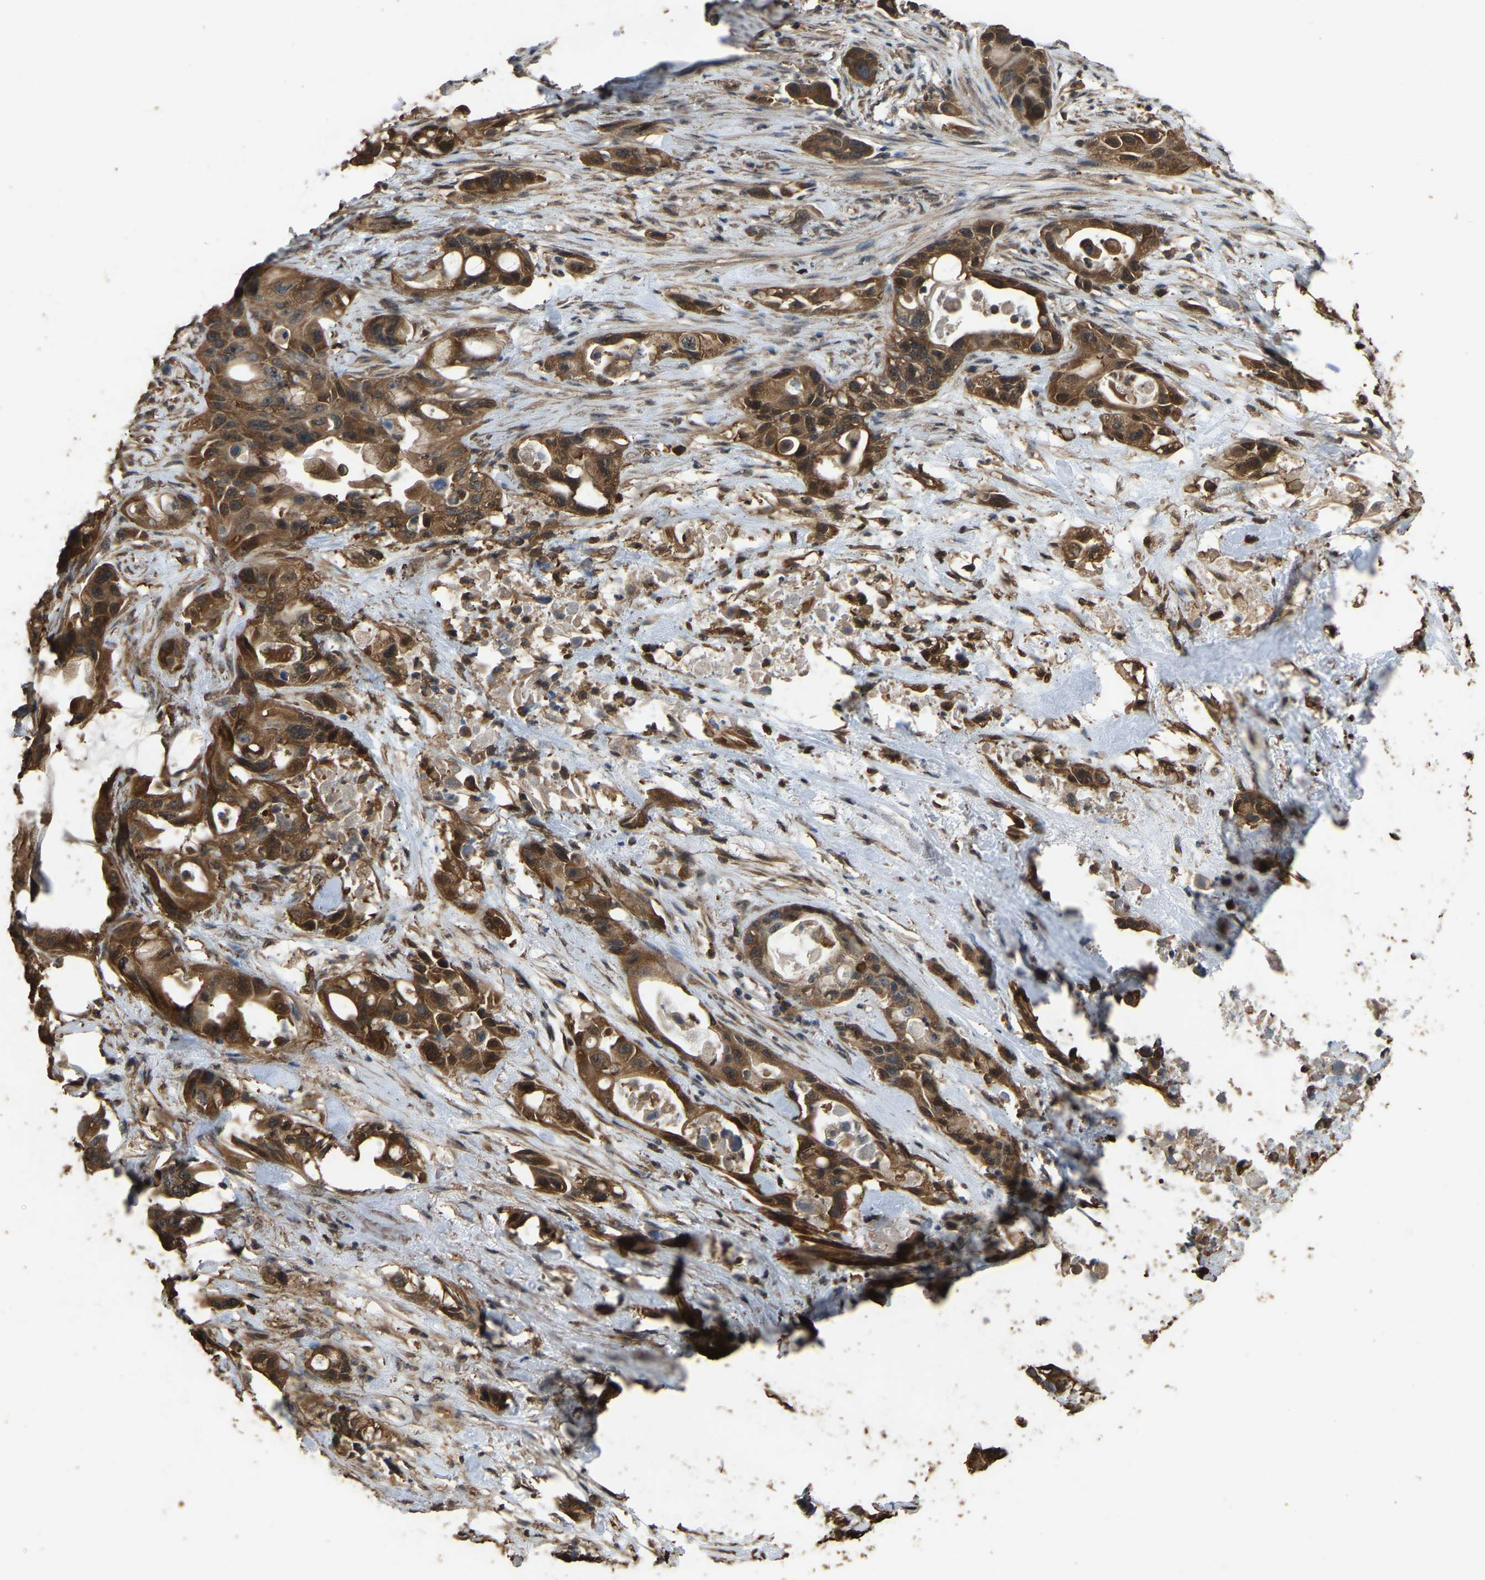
{"staining": {"intensity": "moderate", "quantity": ">75%", "location": "cytoplasmic/membranous"}, "tissue": "pancreatic cancer", "cell_type": "Tumor cells", "image_type": "cancer", "snomed": [{"axis": "morphology", "description": "Adenocarcinoma, NOS"}, {"axis": "topography", "description": "Pancreas"}], "caption": "There is medium levels of moderate cytoplasmic/membranous positivity in tumor cells of pancreatic adenocarcinoma, as demonstrated by immunohistochemical staining (brown color).", "gene": "FHIT", "patient": {"sex": "male", "age": 53}}